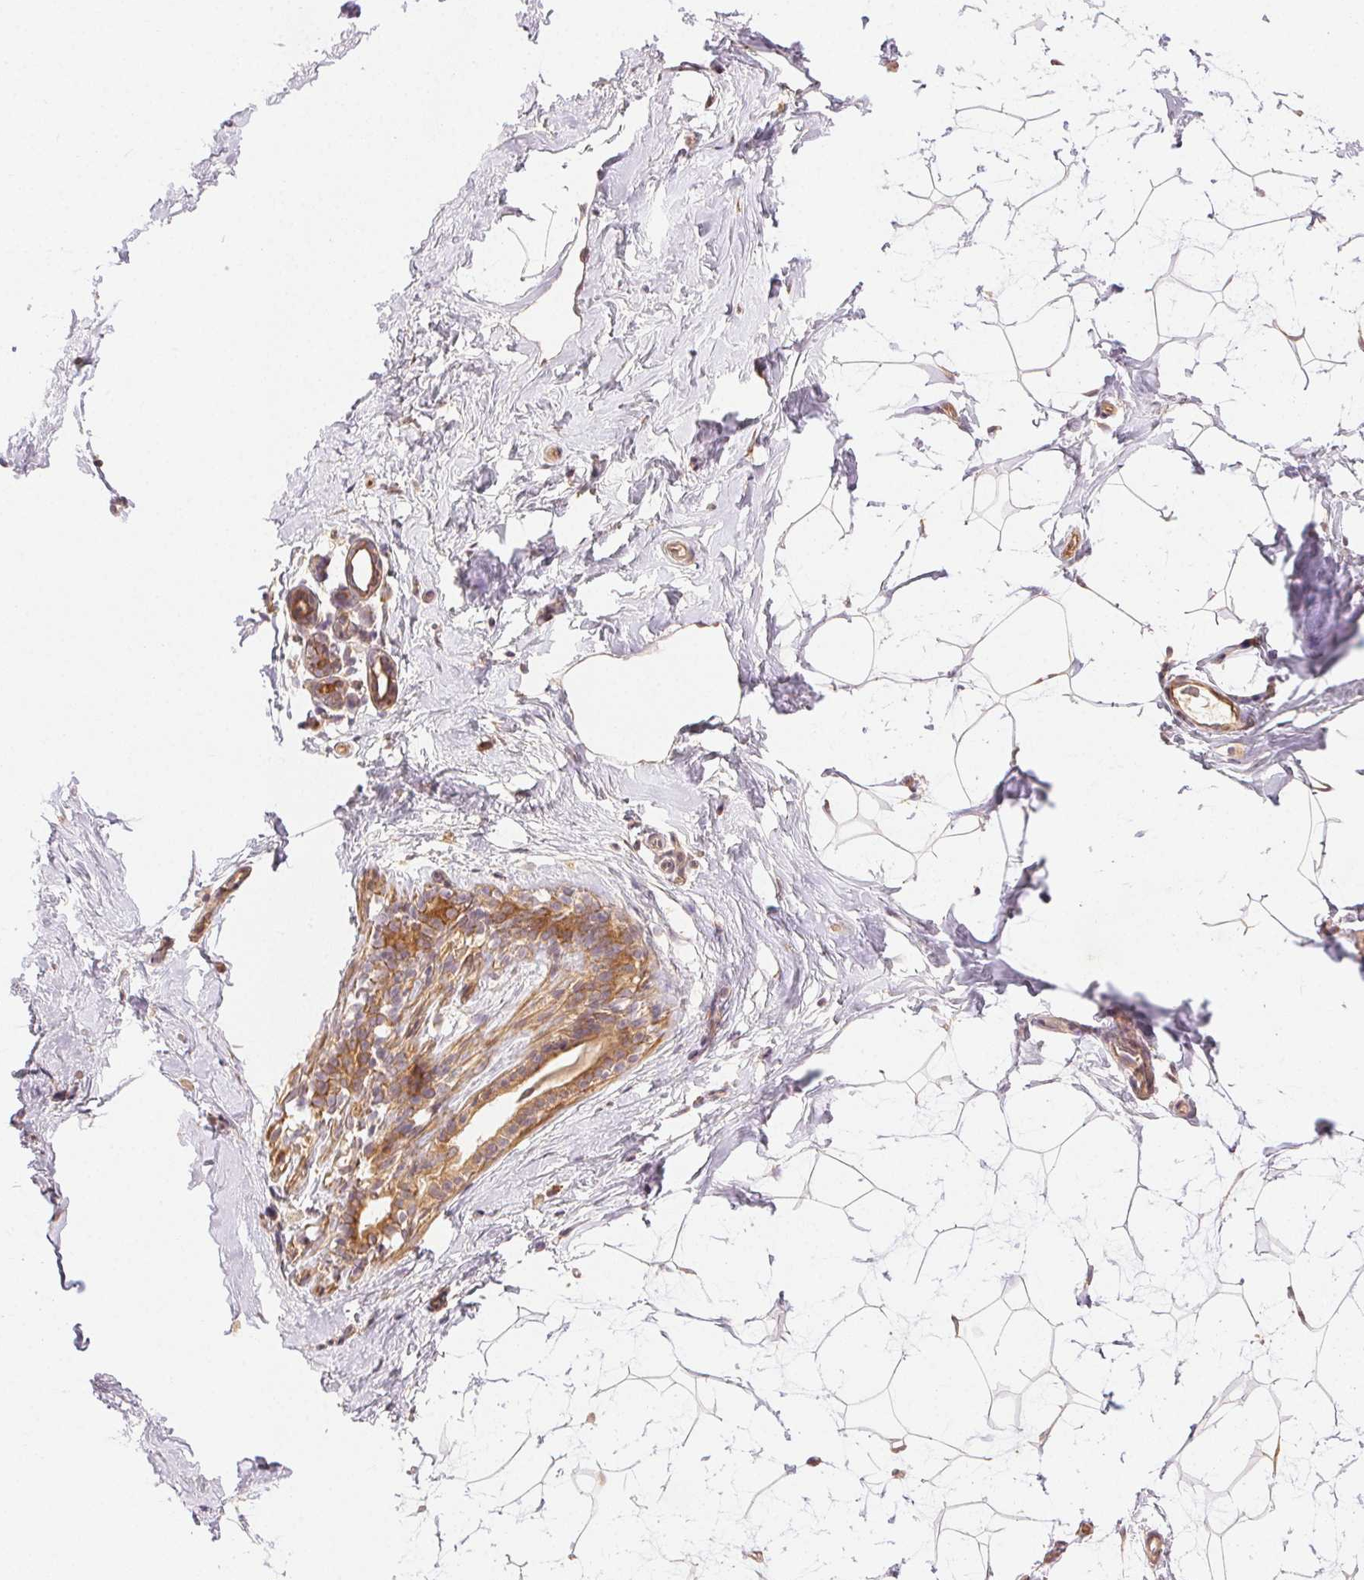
{"staining": {"intensity": "negative", "quantity": "none", "location": "none"}, "tissue": "breast", "cell_type": "Adipocytes", "image_type": "normal", "snomed": [{"axis": "morphology", "description": "Normal tissue, NOS"}, {"axis": "topography", "description": "Breast"}], "caption": "Protein analysis of benign breast shows no significant expression in adipocytes.", "gene": "KLHL15", "patient": {"sex": "female", "age": 32}}